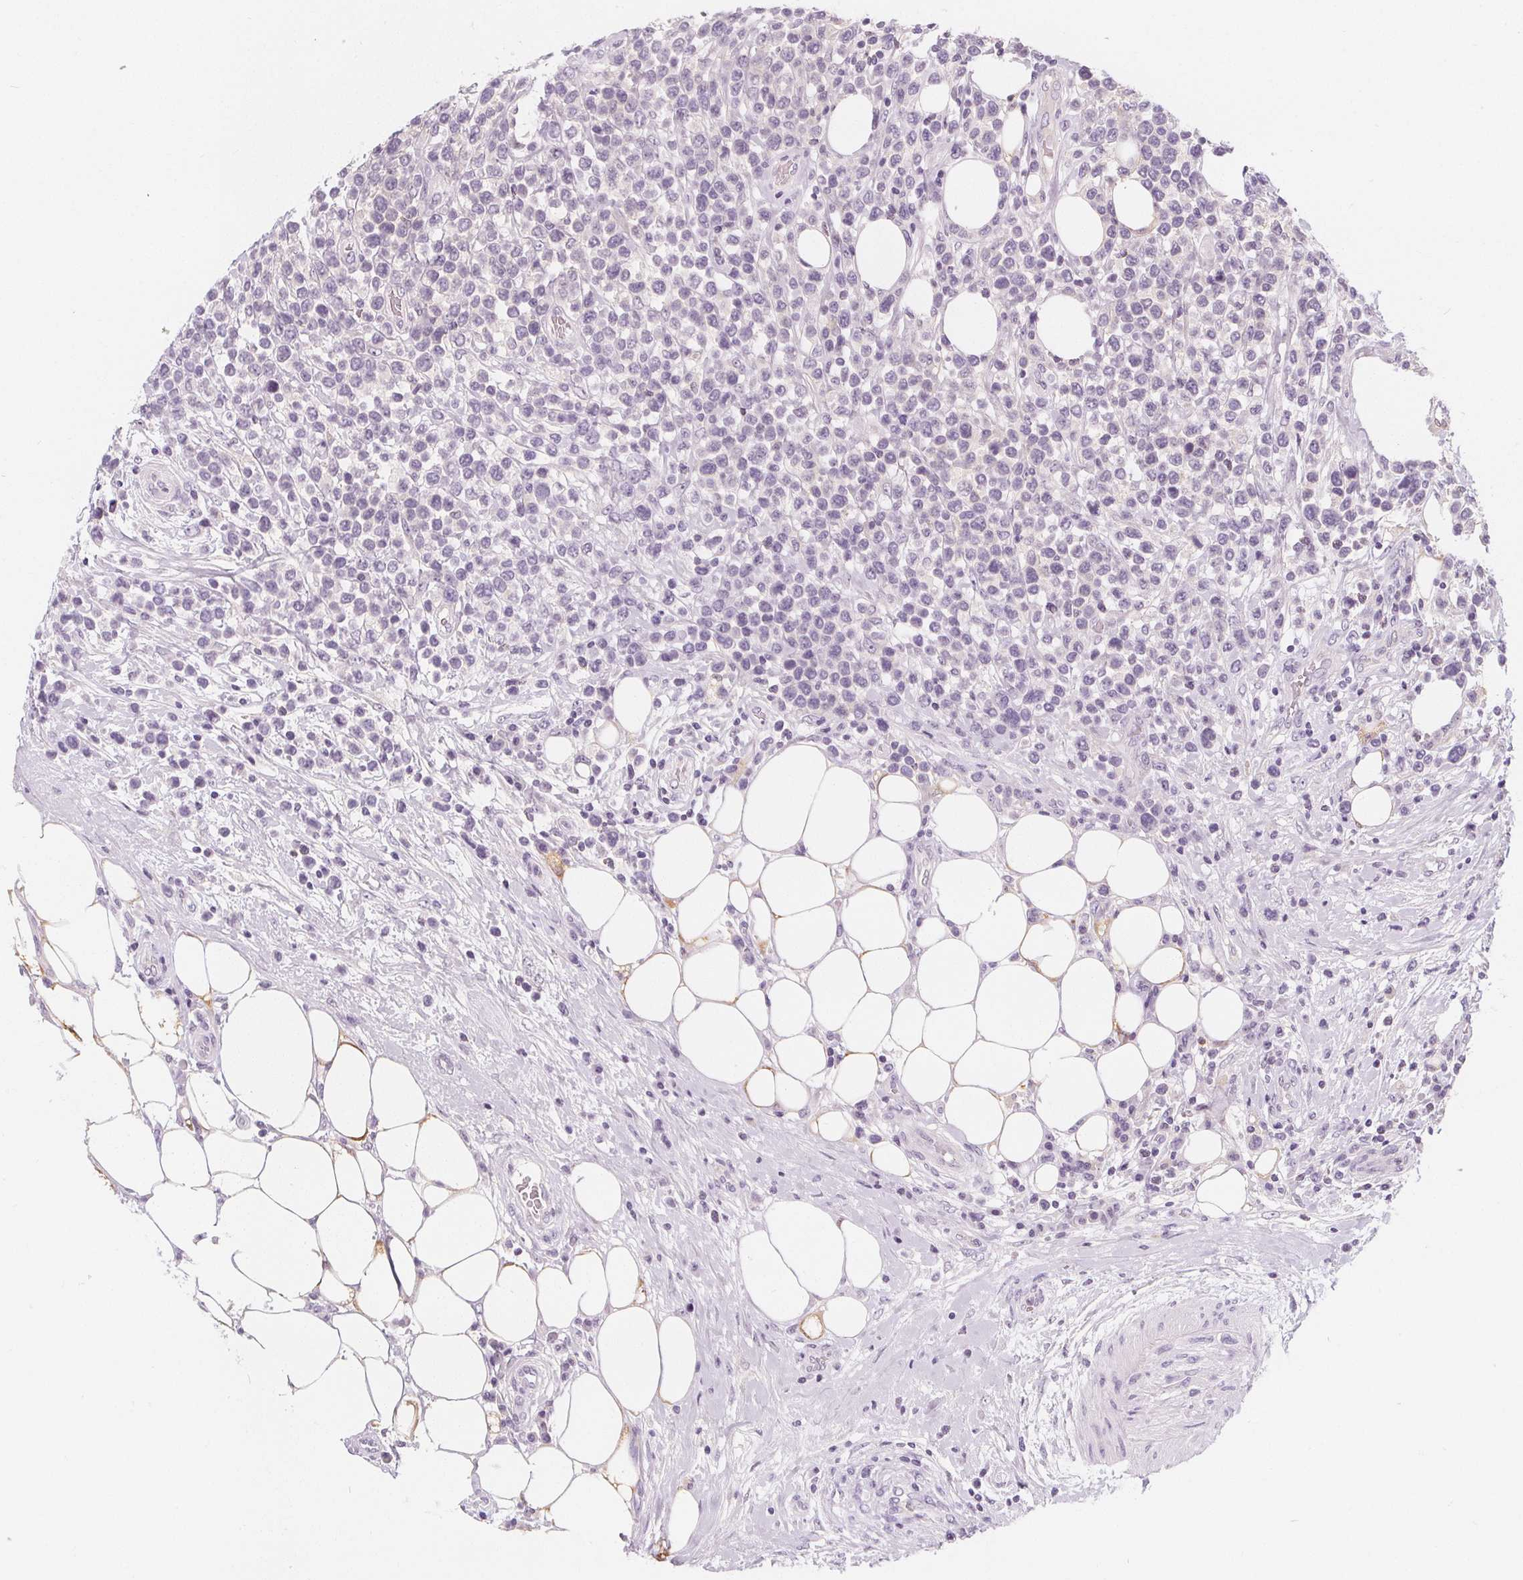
{"staining": {"intensity": "negative", "quantity": "none", "location": "none"}, "tissue": "lymphoma", "cell_type": "Tumor cells", "image_type": "cancer", "snomed": [{"axis": "morphology", "description": "Malignant lymphoma, non-Hodgkin's type, High grade"}, {"axis": "topography", "description": "Soft tissue"}], "caption": "This is an immunohistochemistry (IHC) photomicrograph of human high-grade malignant lymphoma, non-Hodgkin's type. There is no positivity in tumor cells.", "gene": "UGP2", "patient": {"sex": "female", "age": 56}}